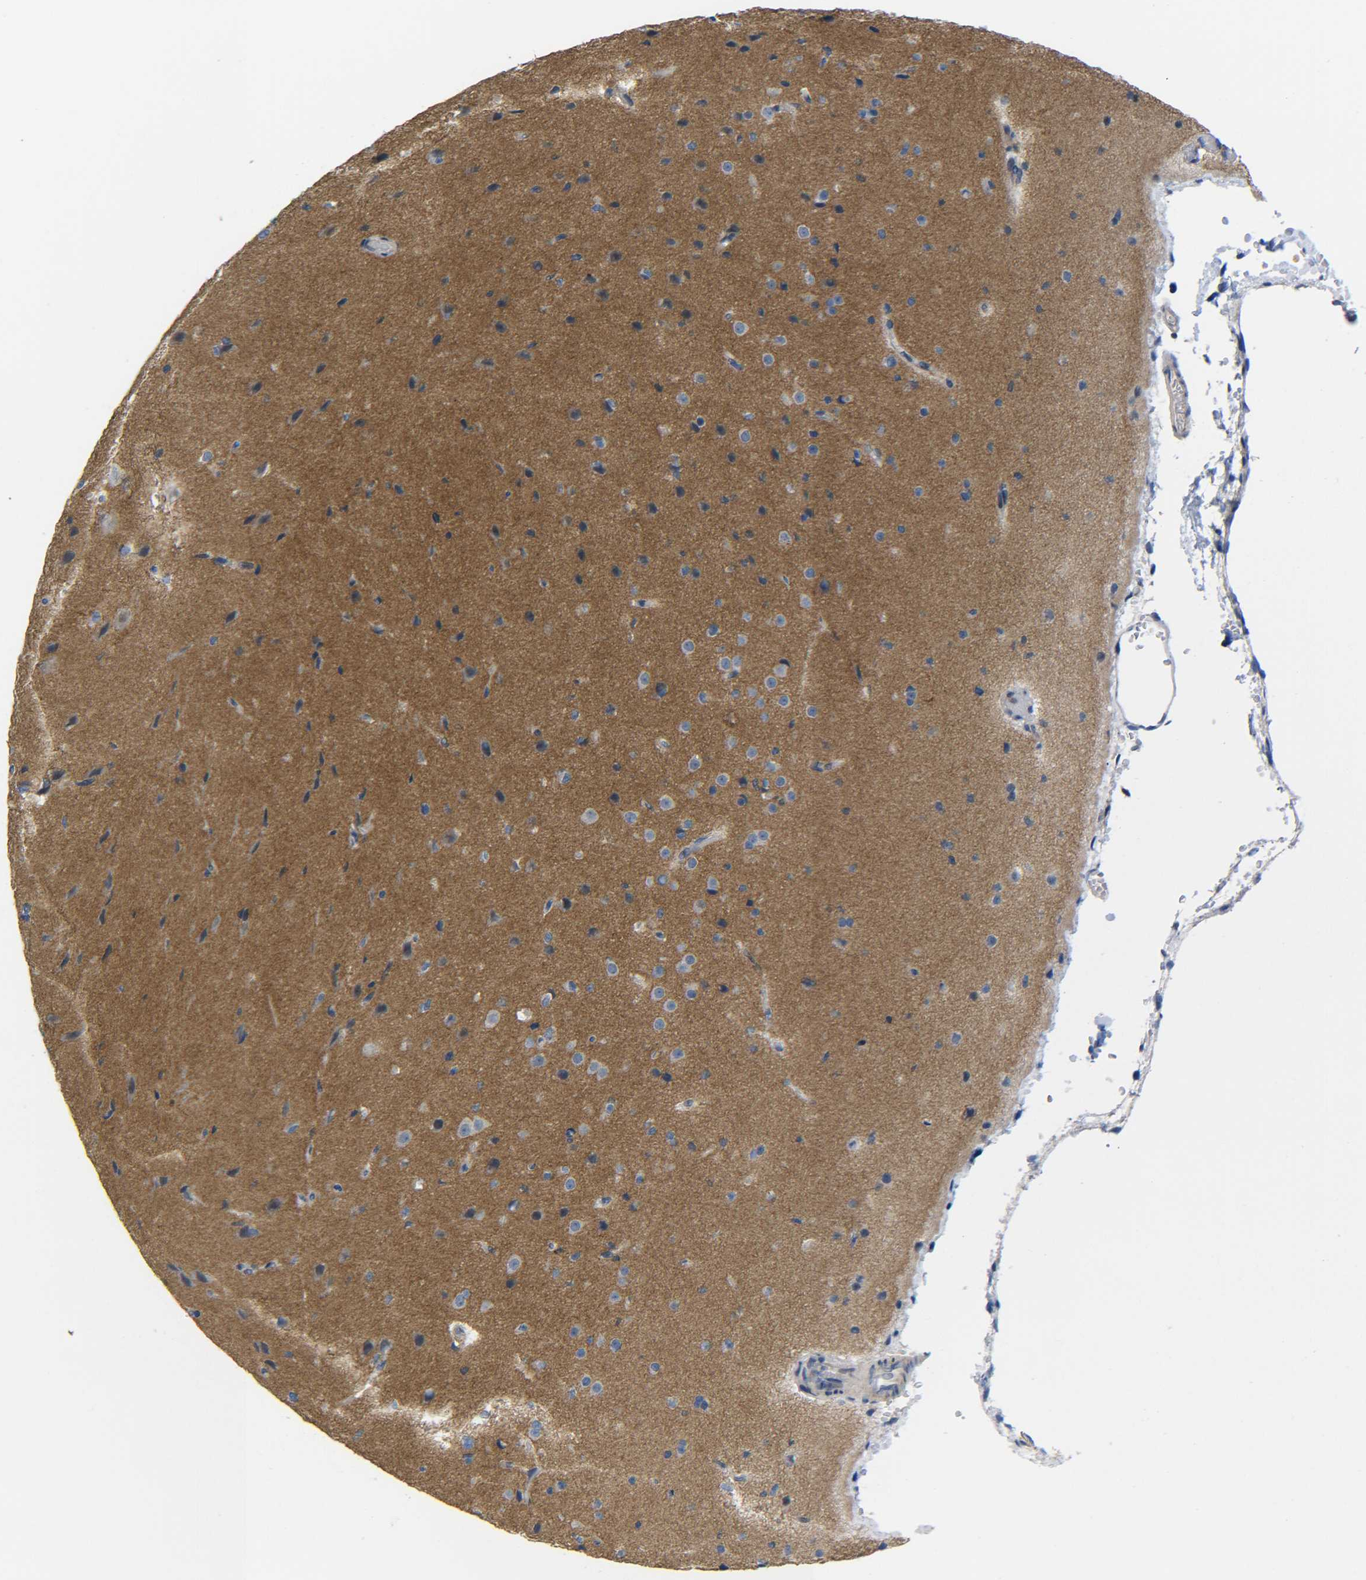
{"staining": {"intensity": "negative", "quantity": "none", "location": "none"}, "tissue": "cerebral cortex", "cell_type": "Endothelial cells", "image_type": "normal", "snomed": [{"axis": "morphology", "description": "Normal tissue, NOS"}, {"axis": "morphology", "description": "Developmental malformation"}, {"axis": "topography", "description": "Cerebral cortex"}], "caption": "Immunohistochemistry histopathology image of unremarkable cerebral cortex: human cerebral cortex stained with DAB (3,3'-diaminobenzidine) shows no significant protein positivity in endothelial cells.", "gene": "CMTM1", "patient": {"sex": "female", "age": 30}}